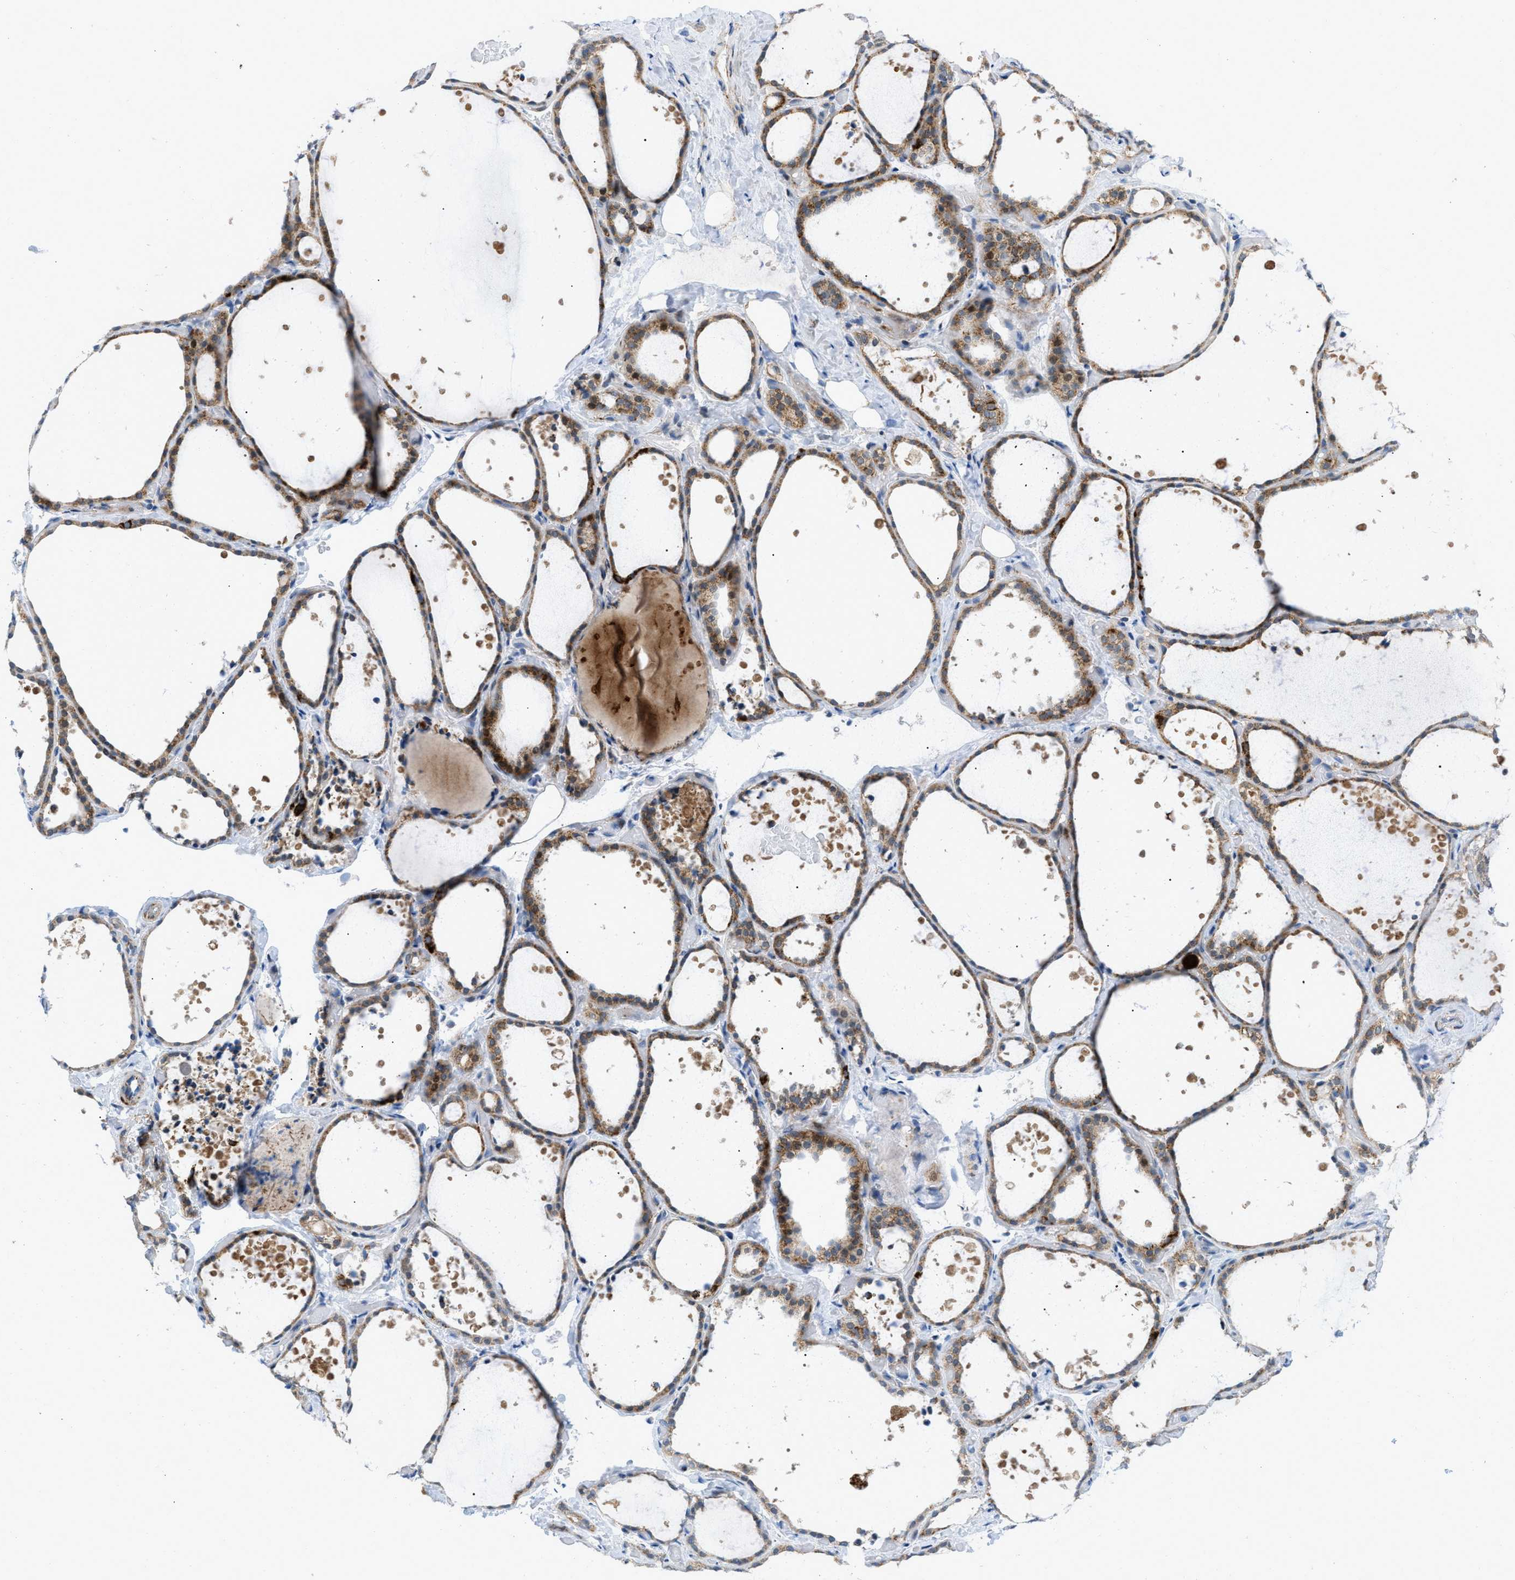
{"staining": {"intensity": "moderate", "quantity": ">75%", "location": "cytoplasmic/membranous"}, "tissue": "thyroid gland", "cell_type": "Glandular cells", "image_type": "normal", "snomed": [{"axis": "morphology", "description": "Normal tissue, NOS"}, {"axis": "topography", "description": "Thyroid gland"}], "caption": "Thyroid gland stained with a brown dye demonstrates moderate cytoplasmic/membranous positive expression in approximately >75% of glandular cells.", "gene": "RBBP9", "patient": {"sex": "female", "age": 44}}